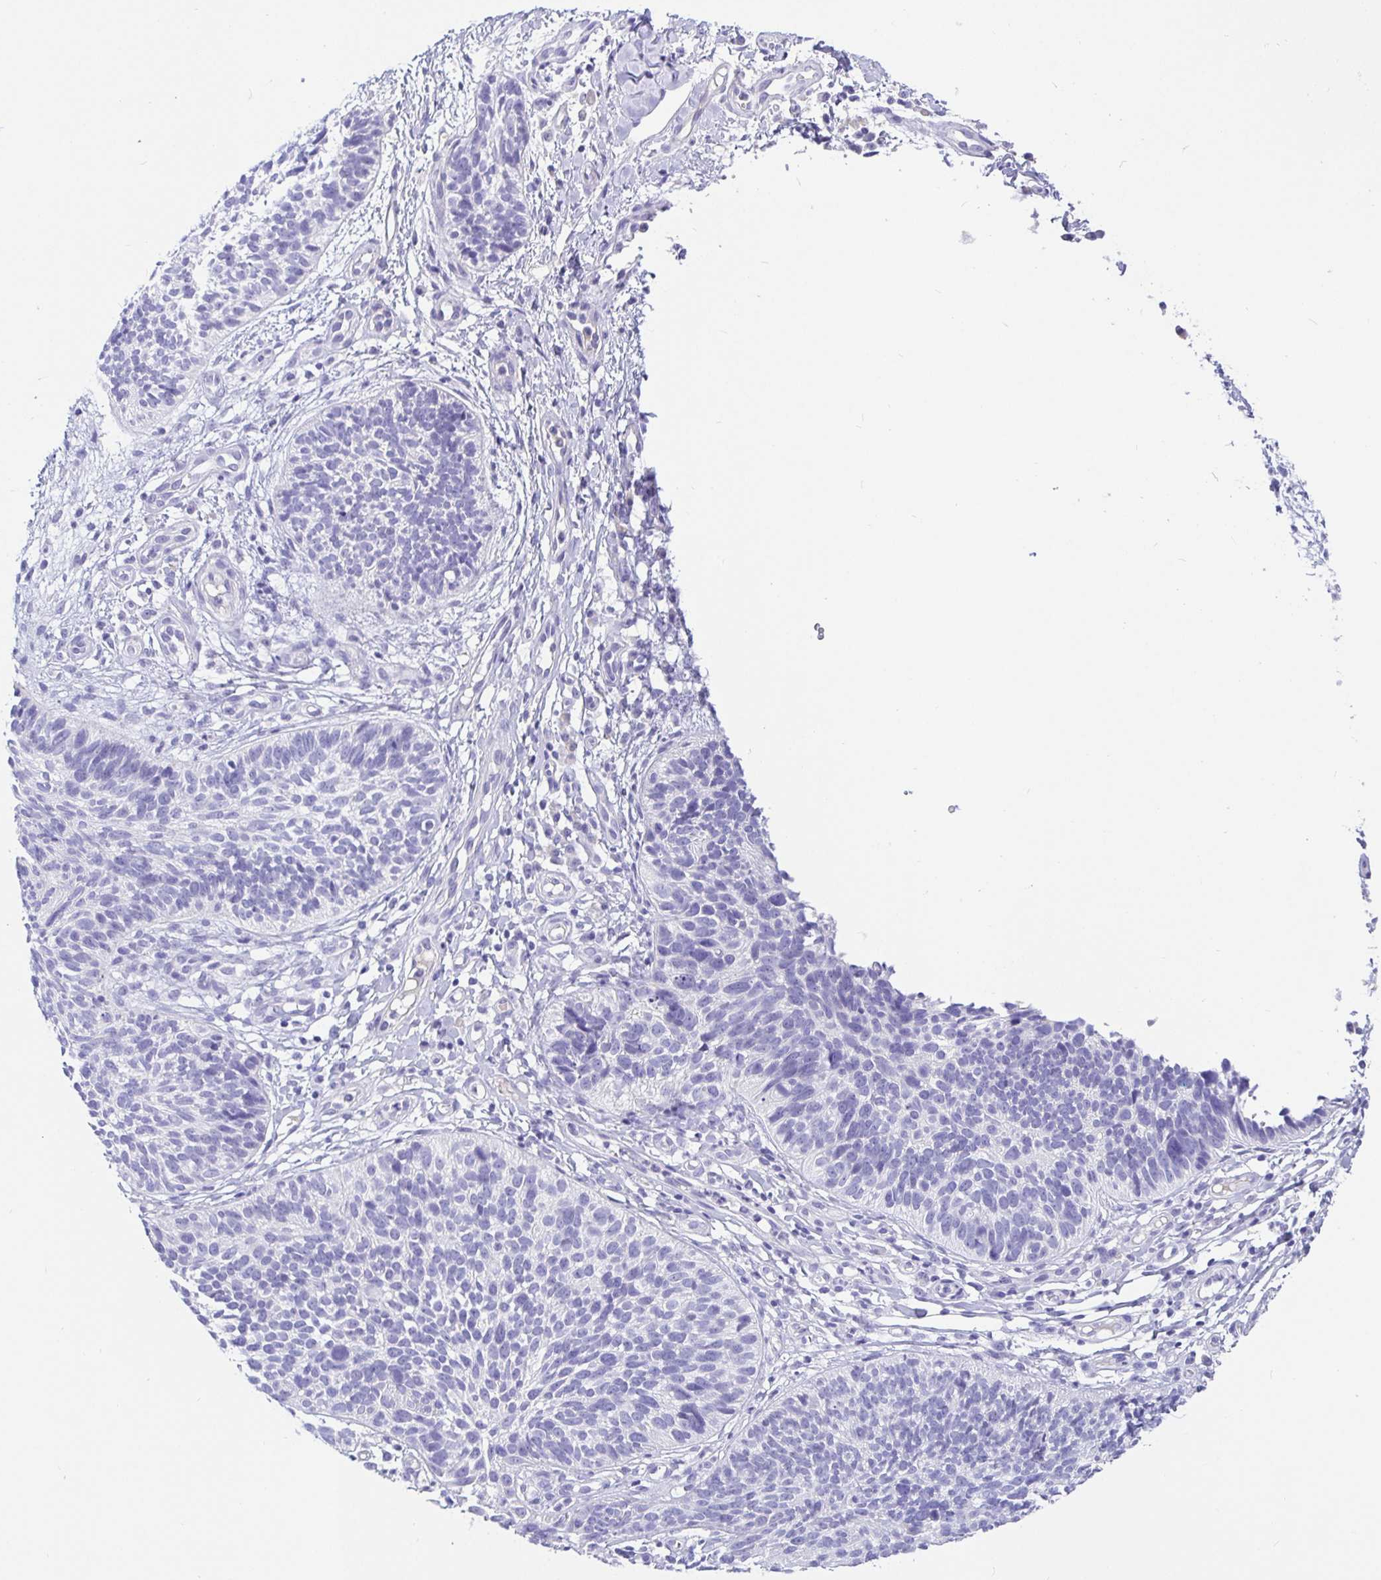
{"staining": {"intensity": "negative", "quantity": "none", "location": "none"}, "tissue": "skin cancer", "cell_type": "Tumor cells", "image_type": "cancer", "snomed": [{"axis": "morphology", "description": "Basal cell carcinoma"}, {"axis": "topography", "description": "Skin"}, {"axis": "topography", "description": "Skin of leg"}], "caption": "DAB (3,3'-diaminobenzidine) immunohistochemical staining of human skin basal cell carcinoma displays no significant expression in tumor cells.", "gene": "TPTE", "patient": {"sex": "female", "age": 87}}